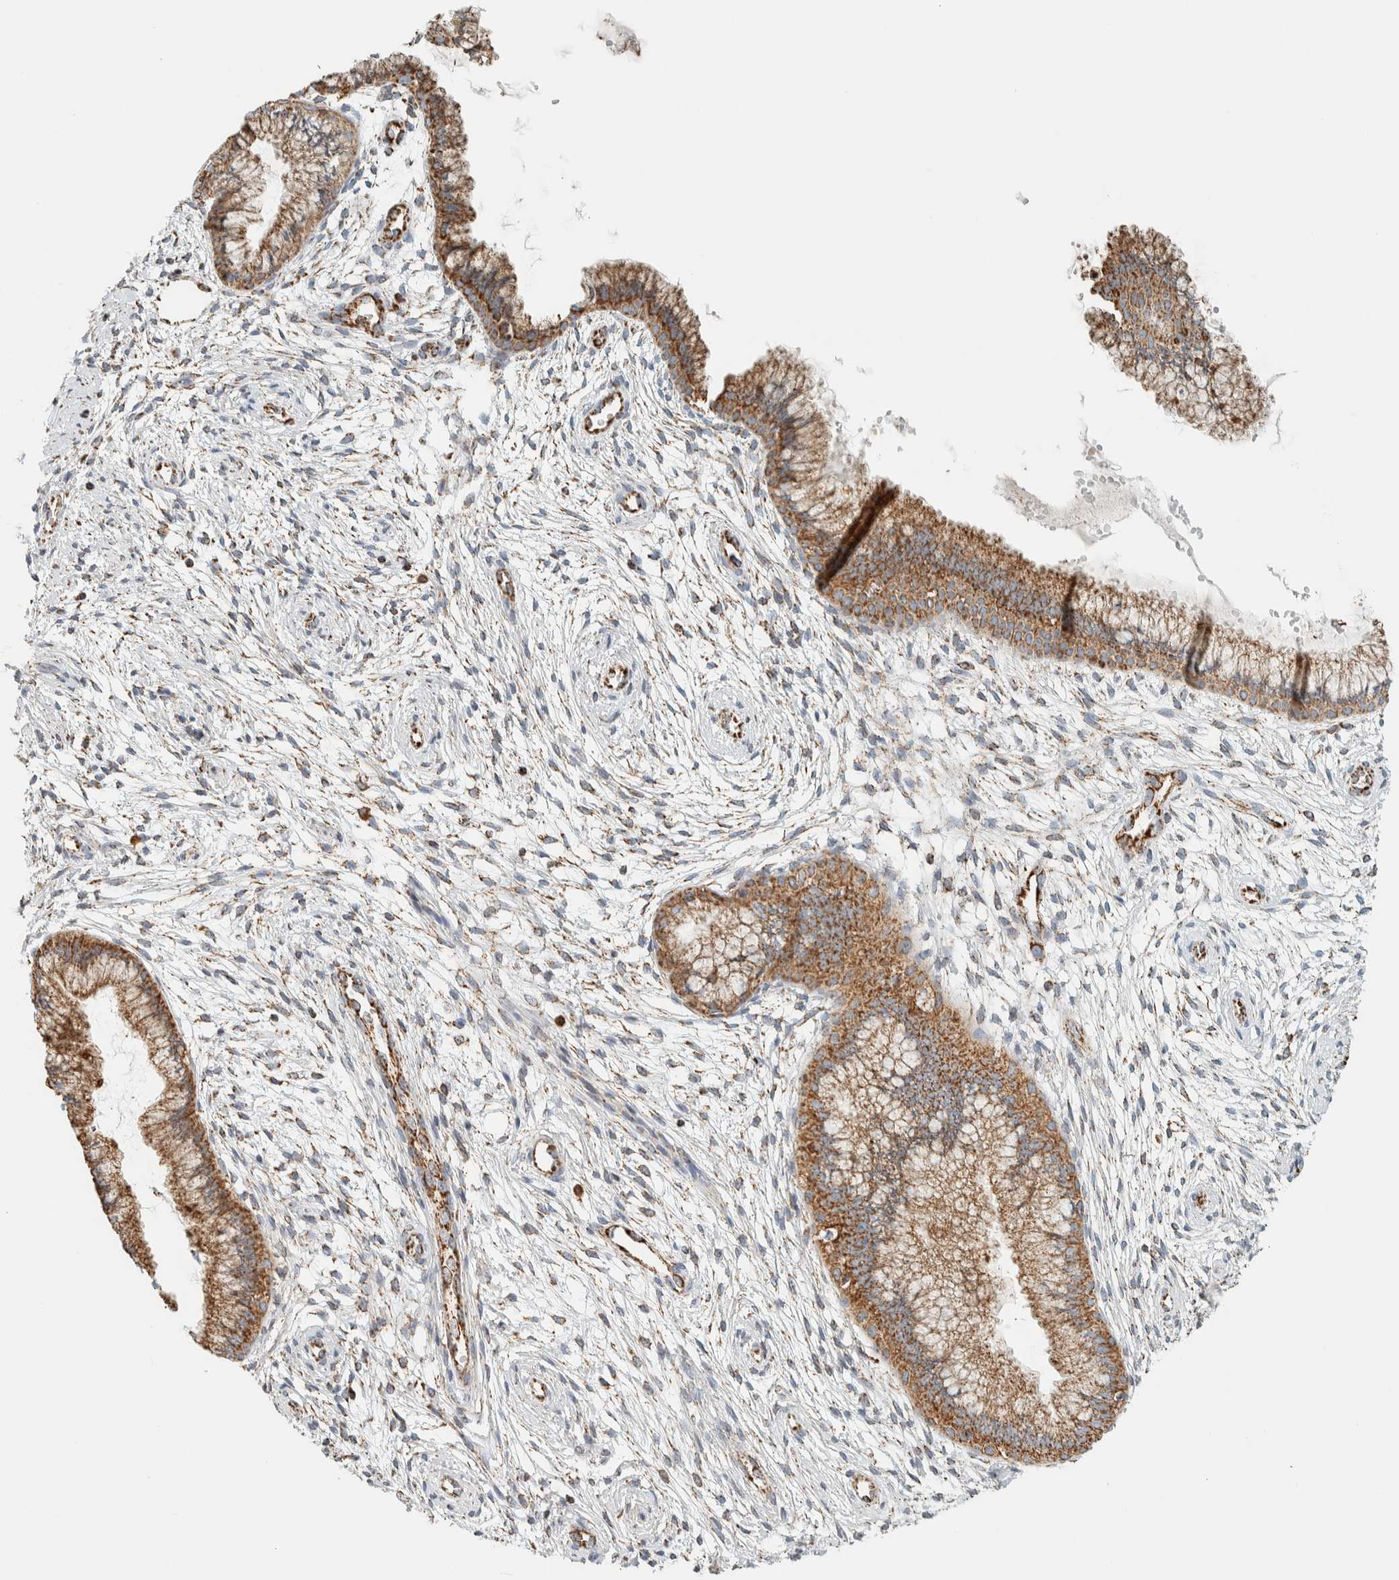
{"staining": {"intensity": "moderate", "quantity": ">75%", "location": "cytoplasmic/membranous"}, "tissue": "cervix", "cell_type": "Glandular cells", "image_type": "normal", "snomed": [{"axis": "morphology", "description": "Normal tissue, NOS"}, {"axis": "topography", "description": "Cervix"}], "caption": "The histopathology image reveals a brown stain indicating the presence of a protein in the cytoplasmic/membranous of glandular cells in cervix. (Brightfield microscopy of DAB IHC at high magnification).", "gene": "ZNF454", "patient": {"sex": "female", "age": 39}}